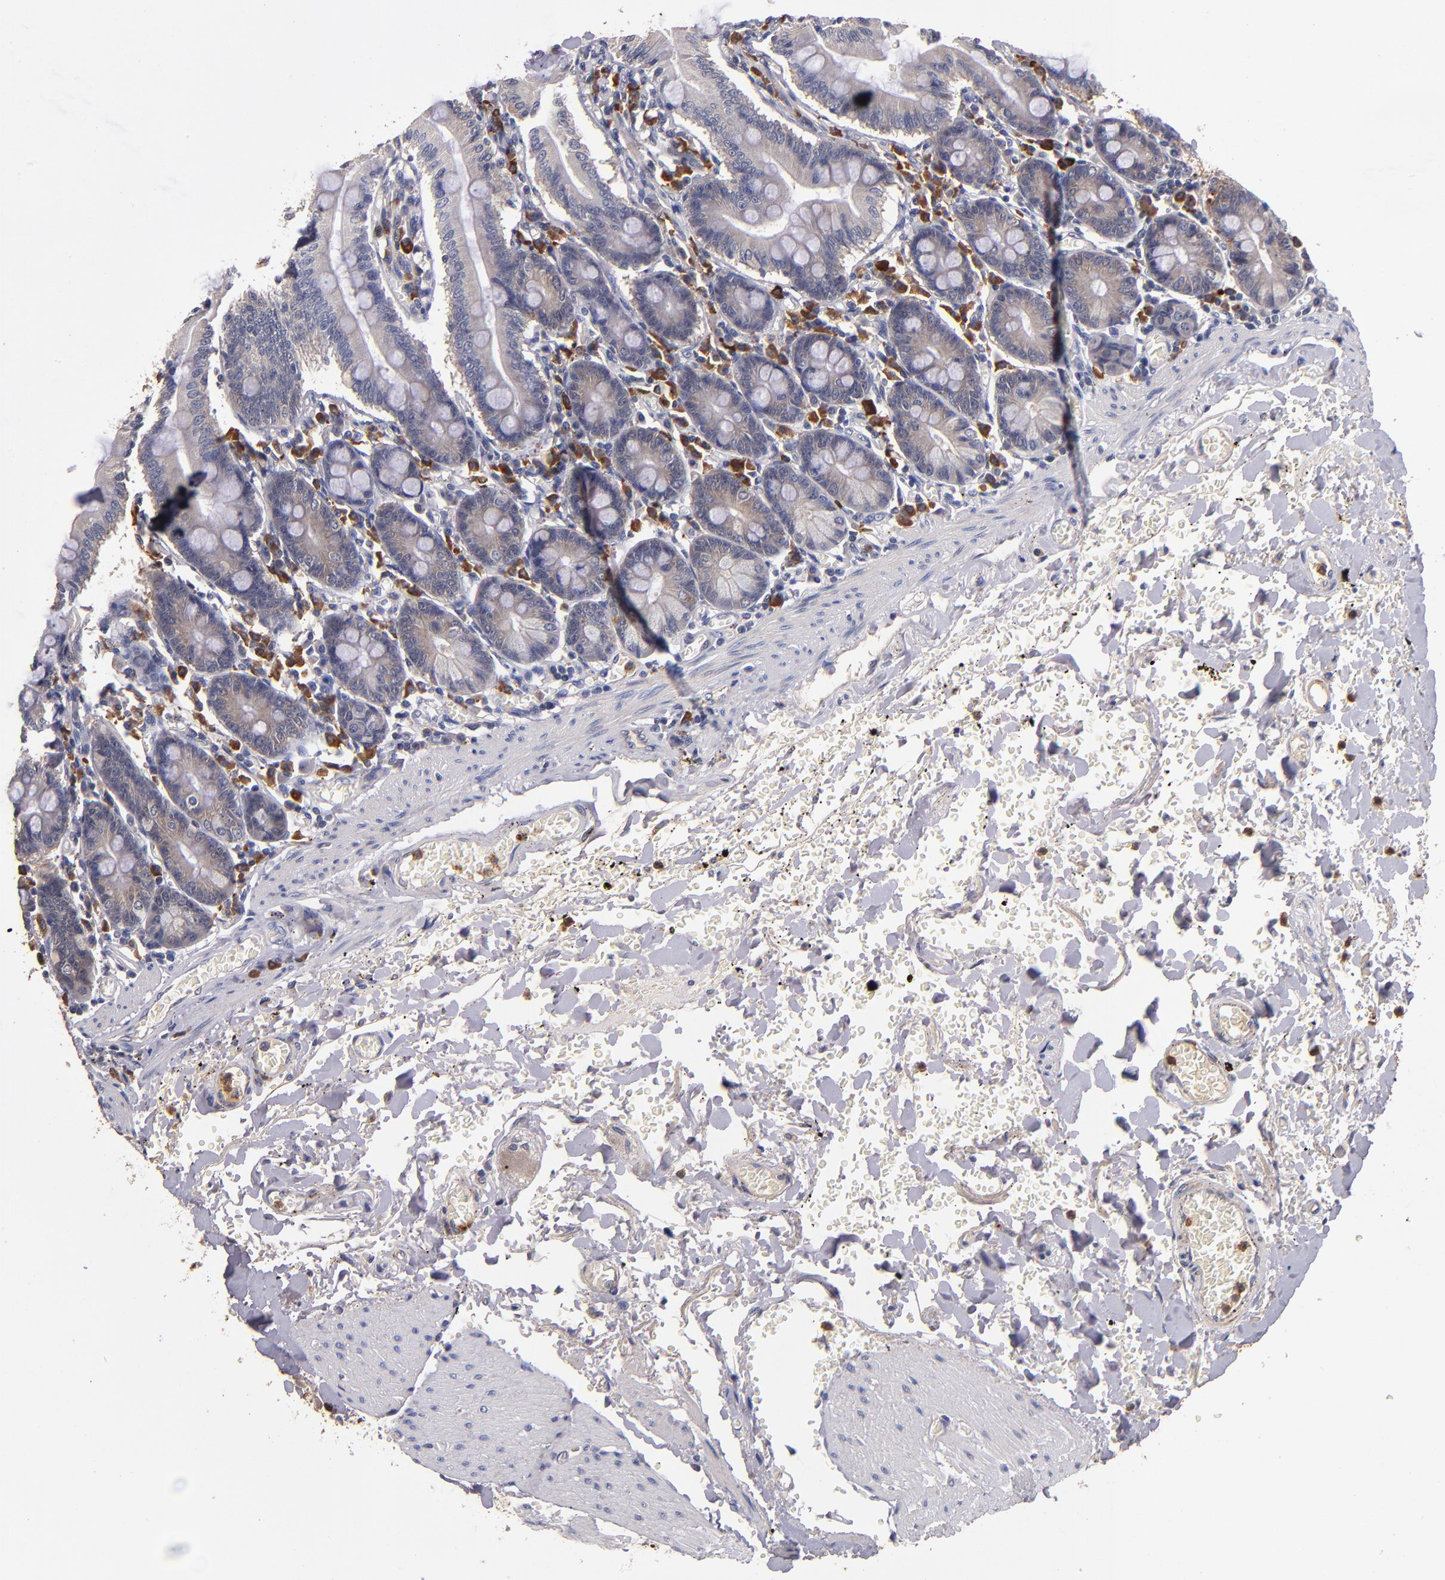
{"staining": {"intensity": "weak", "quantity": "<25%", "location": "cytoplasmic/membranous"}, "tissue": "small intestine", "cell_type": "Glandular cells", "image_type": "normal", "snomed": [{"axis": "morphology", "description": "Normal tissue, NOS"}, {"axis": "topography", "description": "Small intestine"}], "caption": "Immunohistochemistry (IHC) image of unremarkable small intestine stained for a protein (brown), which exhibits no positivity in glandular cells.", "gene": "TTLL12", "patient": {"sex": "male", "age": 71}}